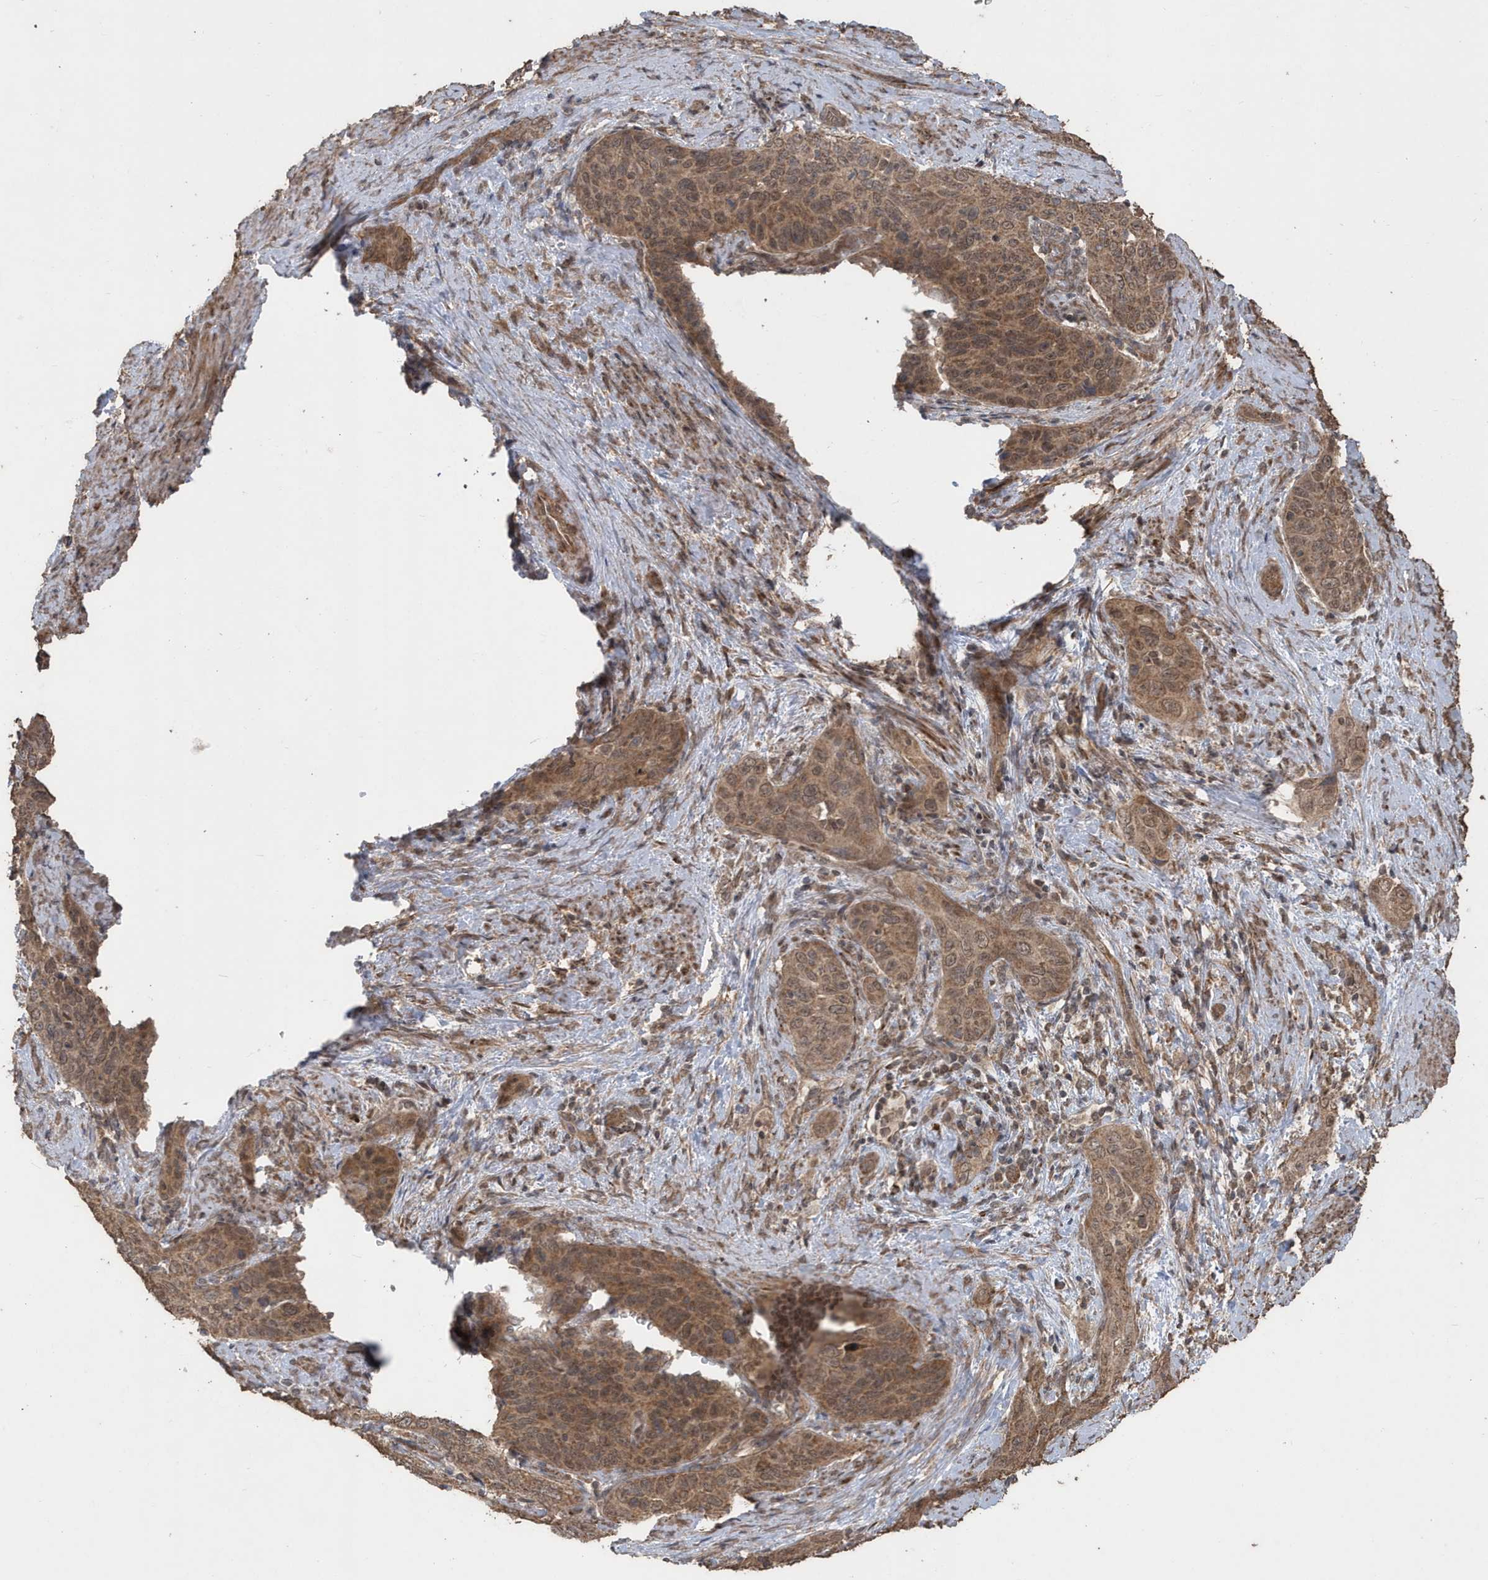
{"staining": {"intensity": "moderate", "quantity": ">75%", "location": "cytoplasmic/membranous,nuclear"}, "tissue": "cervical cancer", "cell_type": "Tumor cells", "image_type": "cancer", "snomed": [{"axis": "morphology", "description": "Squamous cell carcinoma, NOS"}, {"axis": "topography", "description": "Cervix"}], "caption": "This is a micrograph of IHC staining of cervical cancer, which shows moderate staining in the cytoplasmic/membranous and nuclear of tumor cells.", "gene": "PAXBP1", "patient": {"sex": "female", "age": 60}}